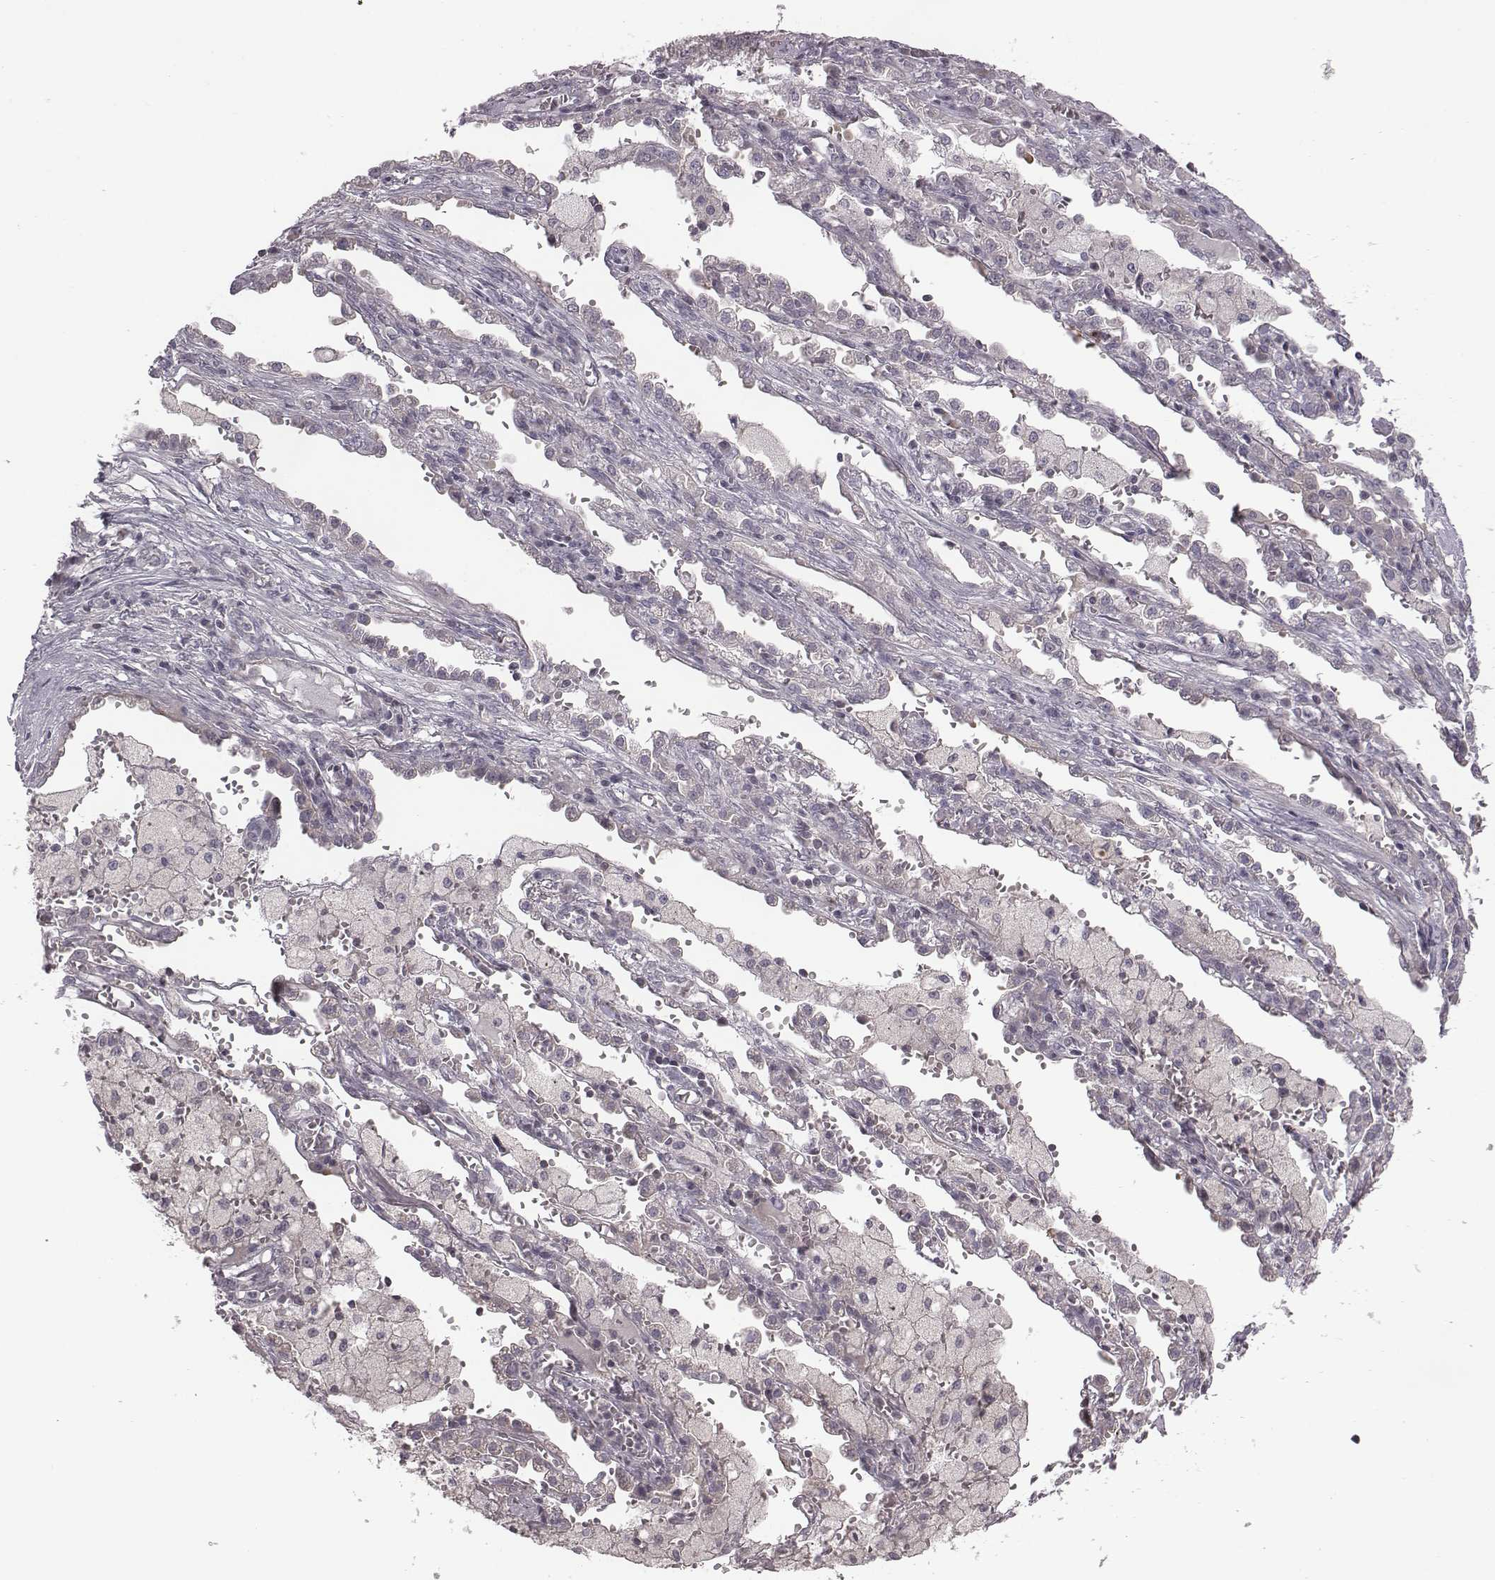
{"staining": {"intensity": "negative", "quantity": "none", "location": "none"}, "tissue": "lung cancer", "cell_type": "Tumor cells", "image_type": "cancer", "snomed": [{"axis": "morphology", "description": "Adenocarcinoma, NOS"}, {"axis": "topography", "description": "Lung"}], "caption": "Immunohistochemistry micrograph of human lung cancer (adenocarcinoma) stained for a protein (brown), which reveals no expression in tumor cells. (DAB IHC visualized using brightfield microscopy, high magnification).", "gene": "BICDL1", "patient": {"sex": "male", "age": 57}}